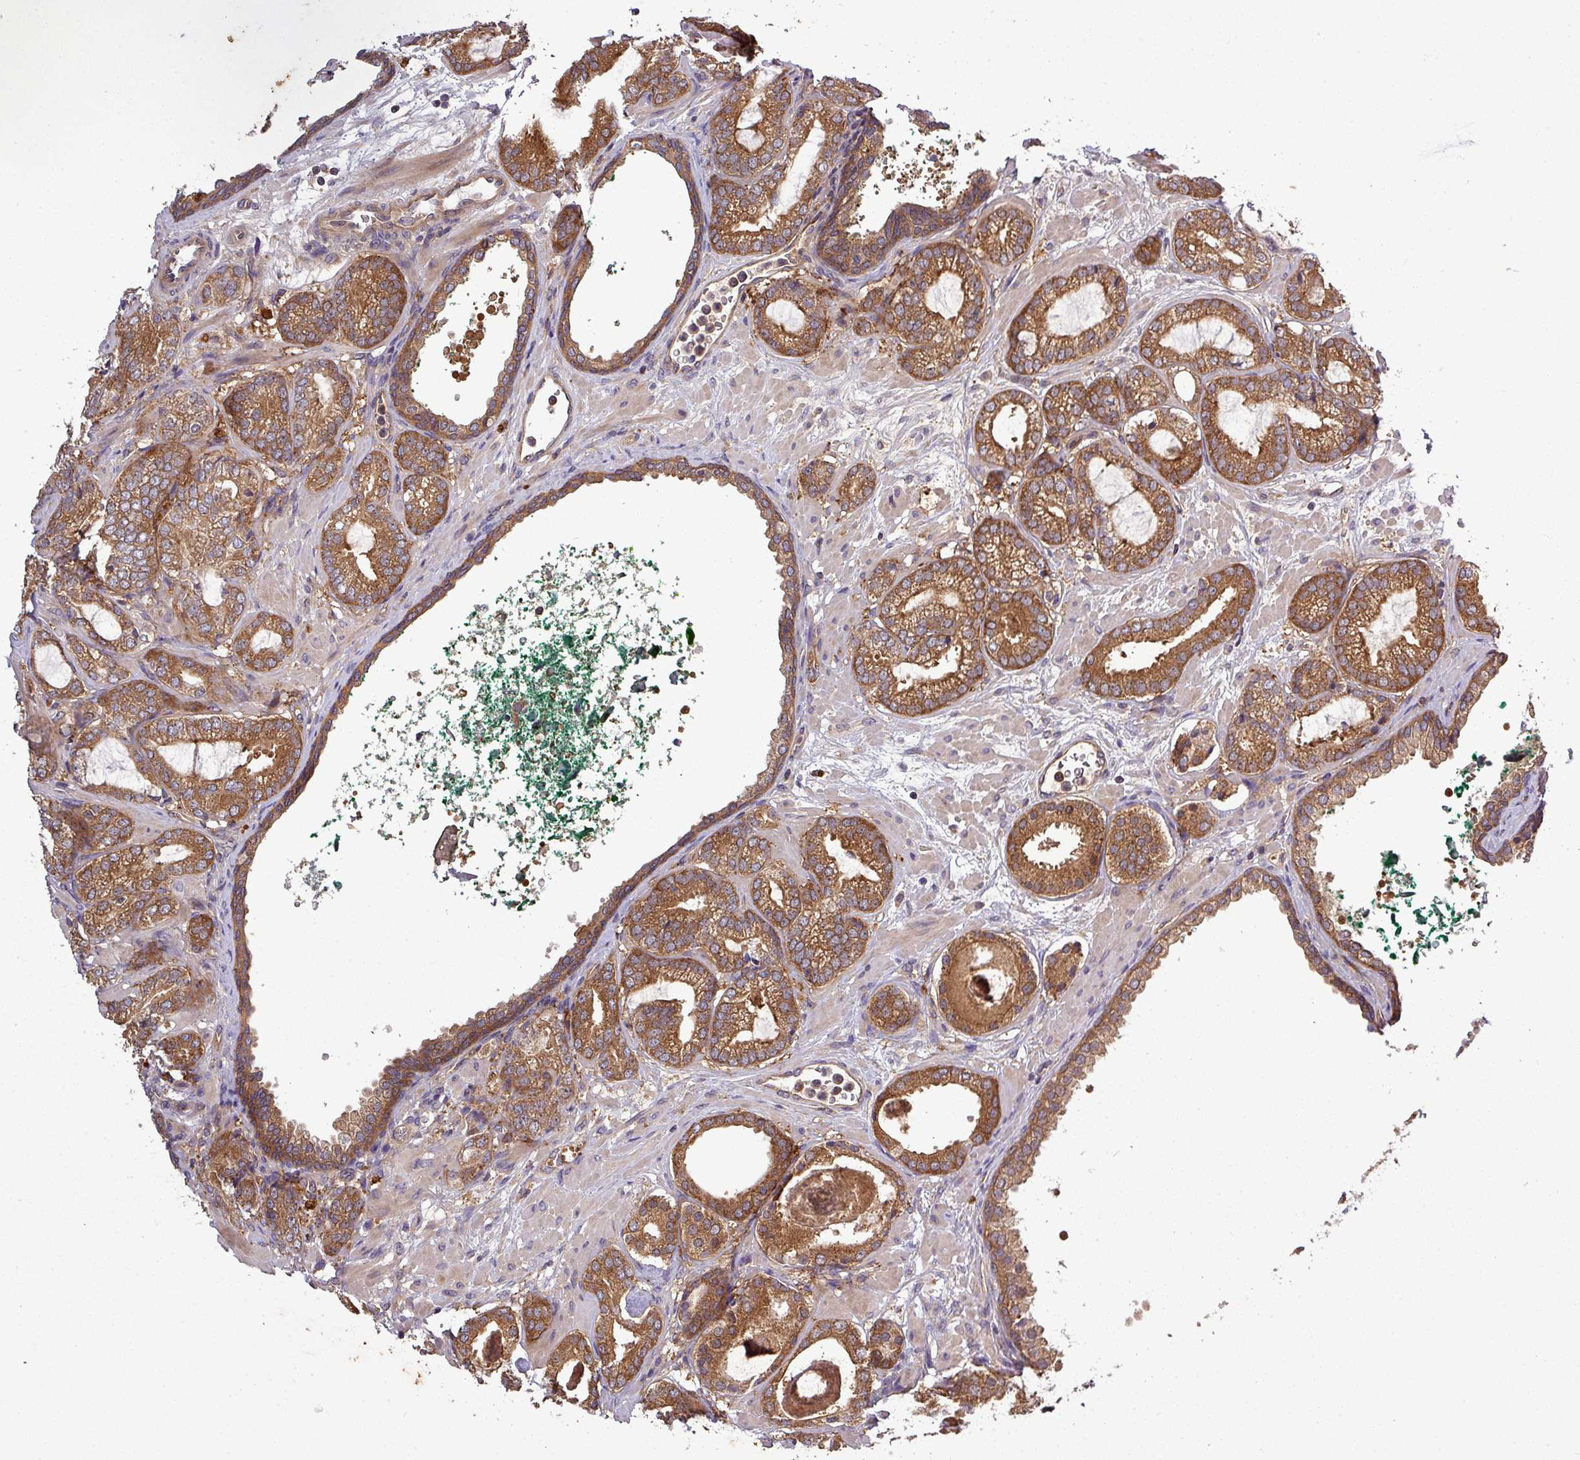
{"staining": {"intensity": "strong", "quantity": ">75%", "location": "cytoplasmic/membranous"}, "tissue": "prostate cancer", "cell_type": "Tumor cells", "image_type": "cancer", "snomed": [{"axis": "morphology", "description": "Adenocarcinoma, High grade"}, {"axis": "topography", "description": "Prostate"}], "caption": "Immunohistochemistry (IHC) histopathology image of neoplastic tissue: prostate cancer (high-grade adenocarcinoma) stained using IHC shows high levels of strong protein expression localized specifically in the cytoplasmic/membranous of tumor cells, appearing as a cytoplasmic/membranous brown color.", "gene": "SIRPB2", "patient": {"sex": "male", "age": 60}}